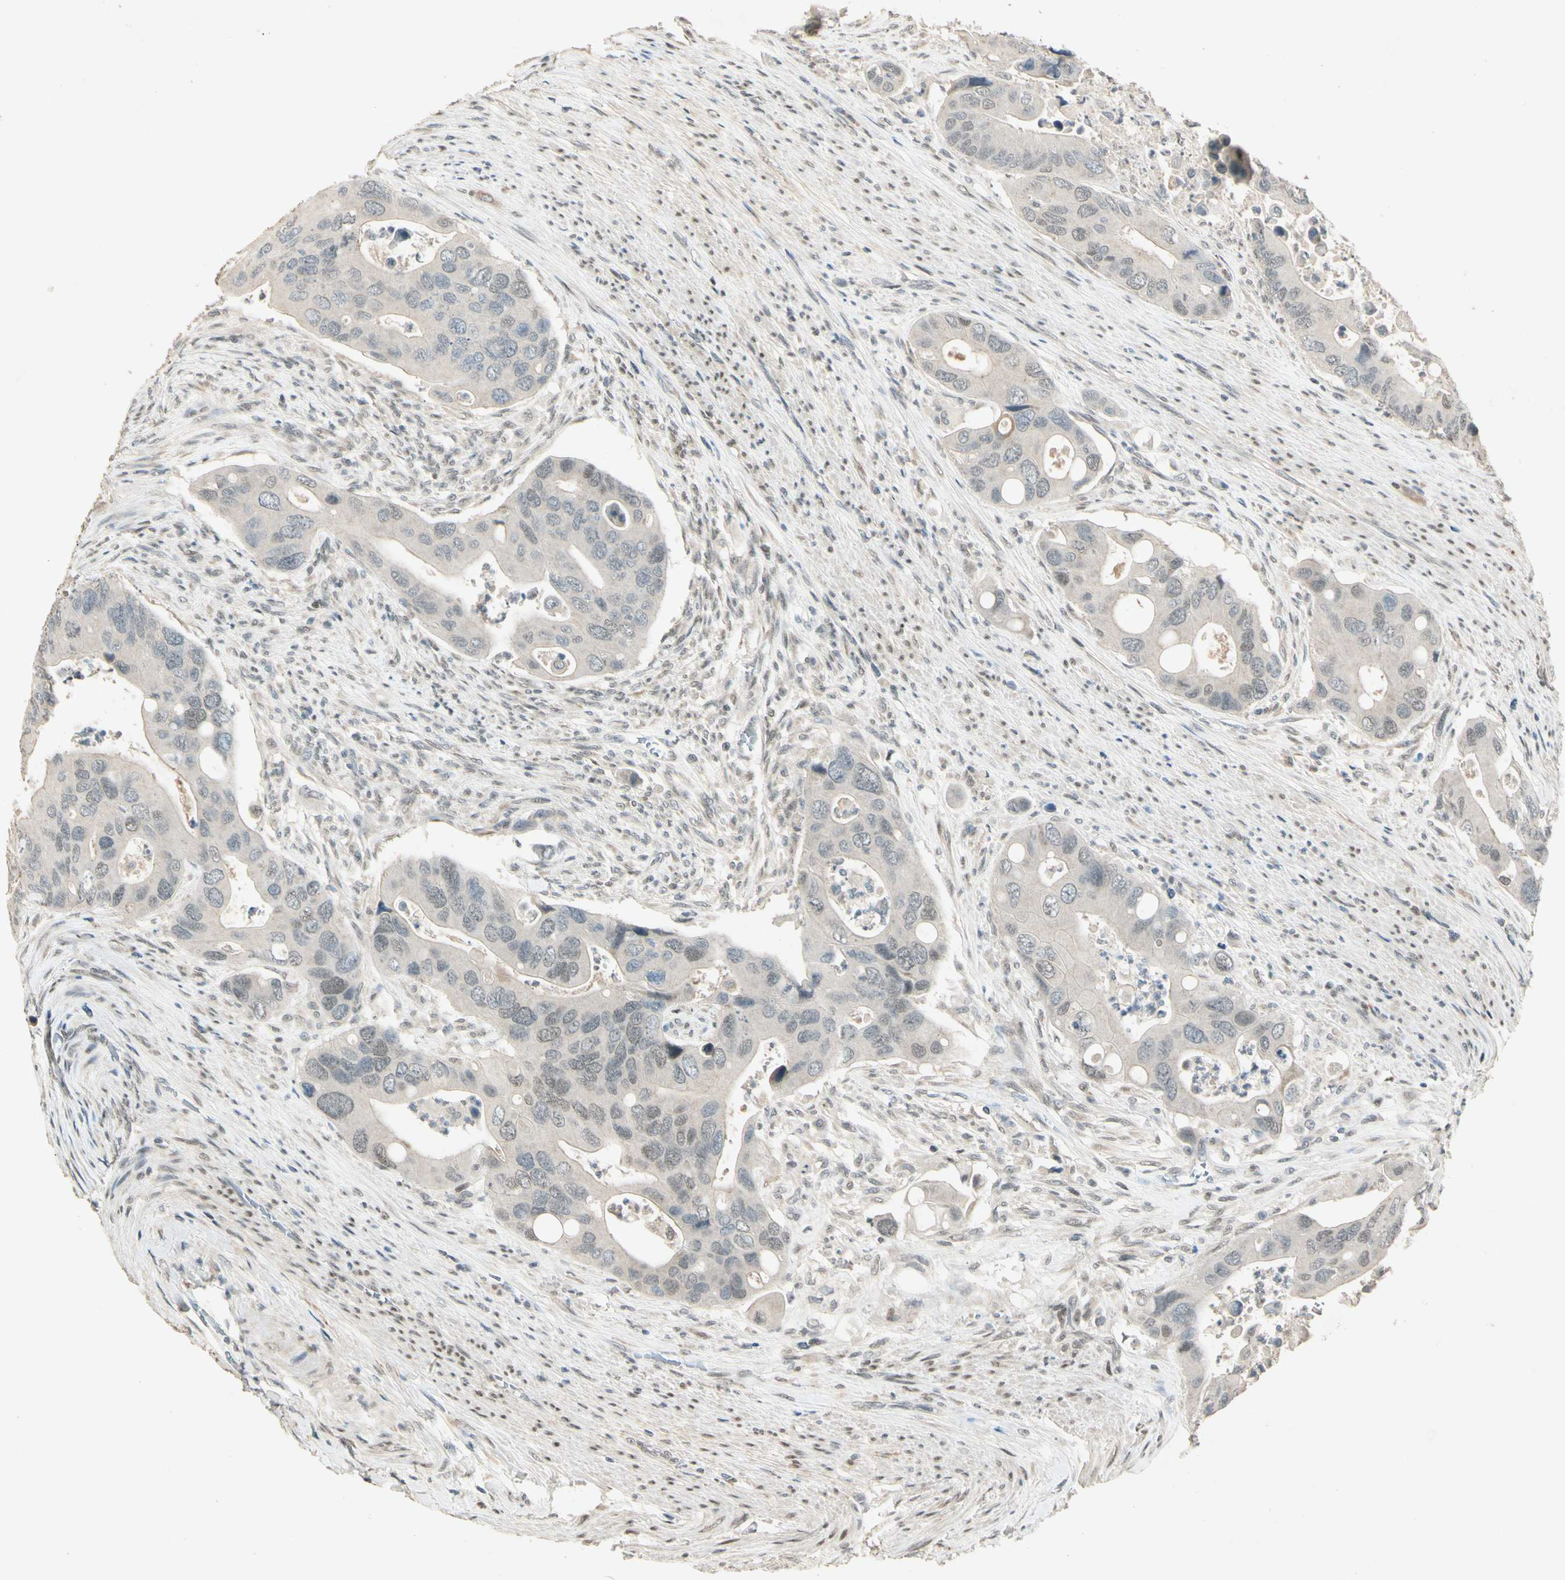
{"staining": {"intensity": "weak", "quantity": "<25%", "location": "cytoplasmic/membranous,nuclear"}, "tissue": "colorectal cancer", "cell_type": "Tumor cells", "image_type": "cancer", "snomed": [{"axis": "morphology", "description": "Adenocarcinoma, NOS"}, {"axis": "topography", "description": "Rectum"}], "caption": "Micrograph shows no protein expression in tumor cells of colorectal cancer tissue.", "gene": "ZBTB4", "patient": {"sex": "female", "age": 57}}